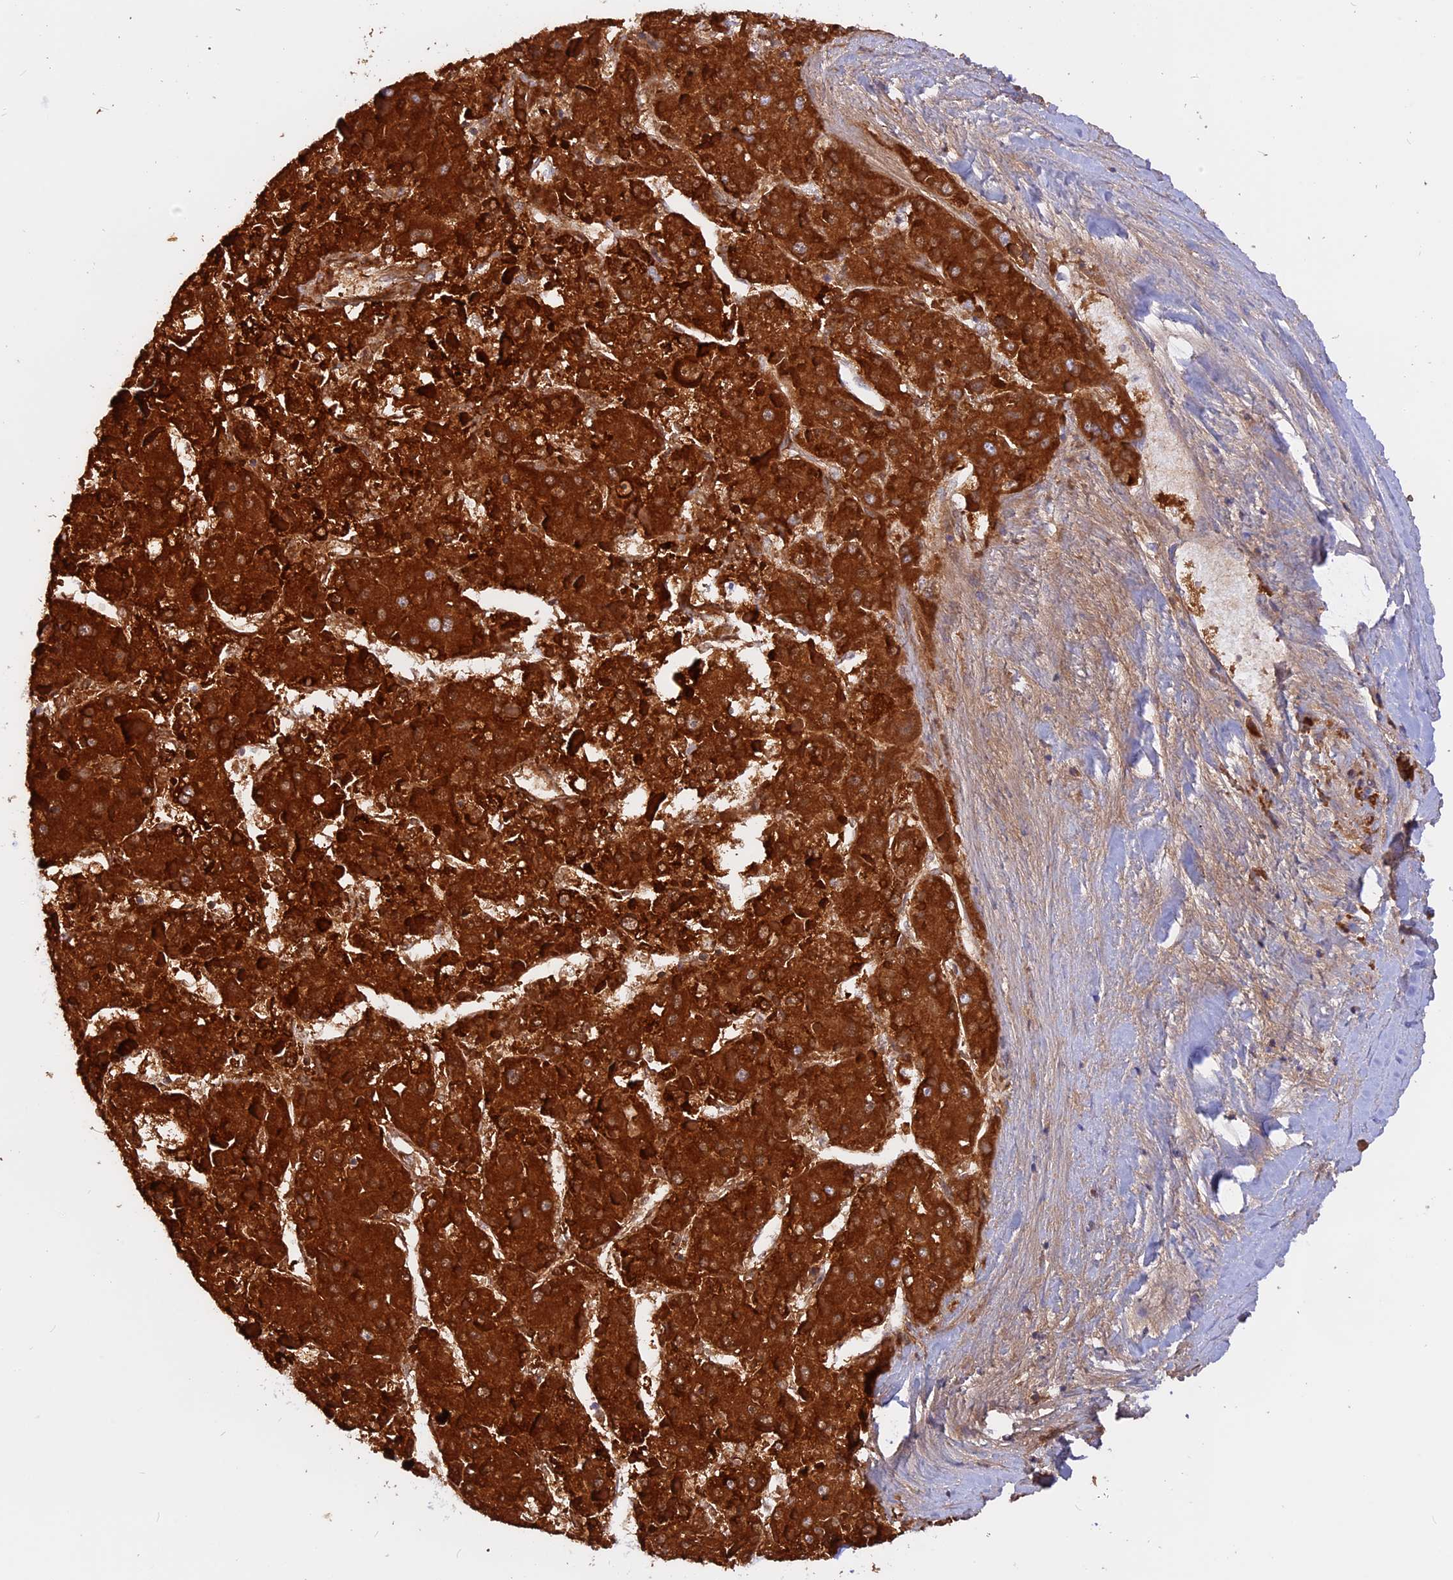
{"staining": {"intensity": "strong", "quantity": ">75%", "location": "cytoplasmic/membranous"}, "tissue": "liver cancer", "cell_type": "Tumor cells", "image_type": "cancer", "snomed": [{"axis": "morphology", "description": "Carcinoma, Hepatocellular, NOS"}, {"axis": "topography", "description": "Liver"}], "caption": "Strong cytoplasmic/membranous positivity for a protein is appreciated in approximately >75% of tumor cells of liver cancer using IHC.", "gene": "GCDH", "patient": {"sex": "female", "age": 73}}